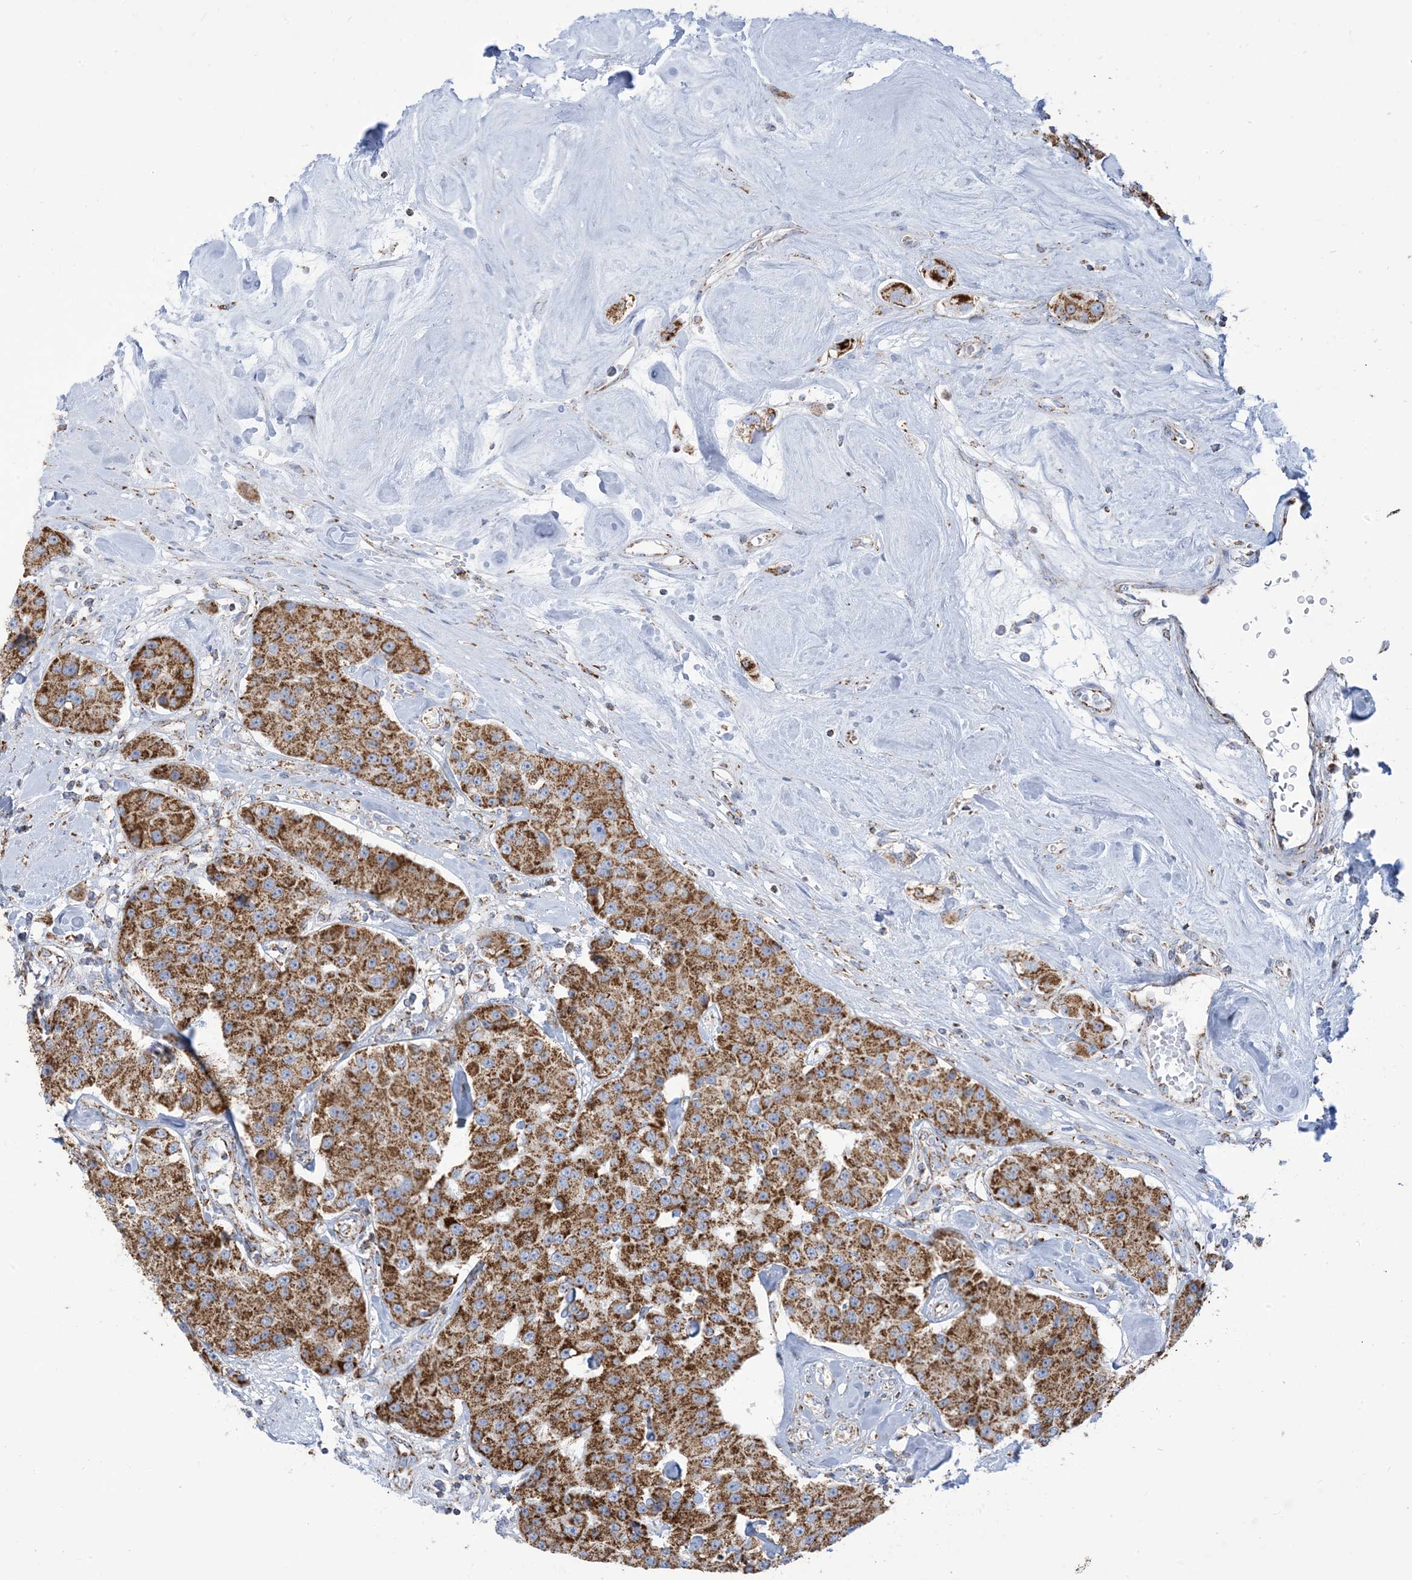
{"staining": {"intensity": "moderate", "quantity": ">75%", "location": "cytoplasmic/membranous"}, "tissue": "carcinoid", "cell_type": "Tumor cells", "image_type": "cancer", "snomed": [{"axis": "morphology", "description": "Carcinoid, malignant, NOS"}, {"axis": "topography", "description": "Pancreas"}], "caption": "Malignant carcinoid tissue demonstrates moderate cytoplasmic/membranous expression in about >75% of tumor cells, visualized by immunohistochemistry.", "gene": "SAMM50", "patient": {"sex": "male", "age": 41}}